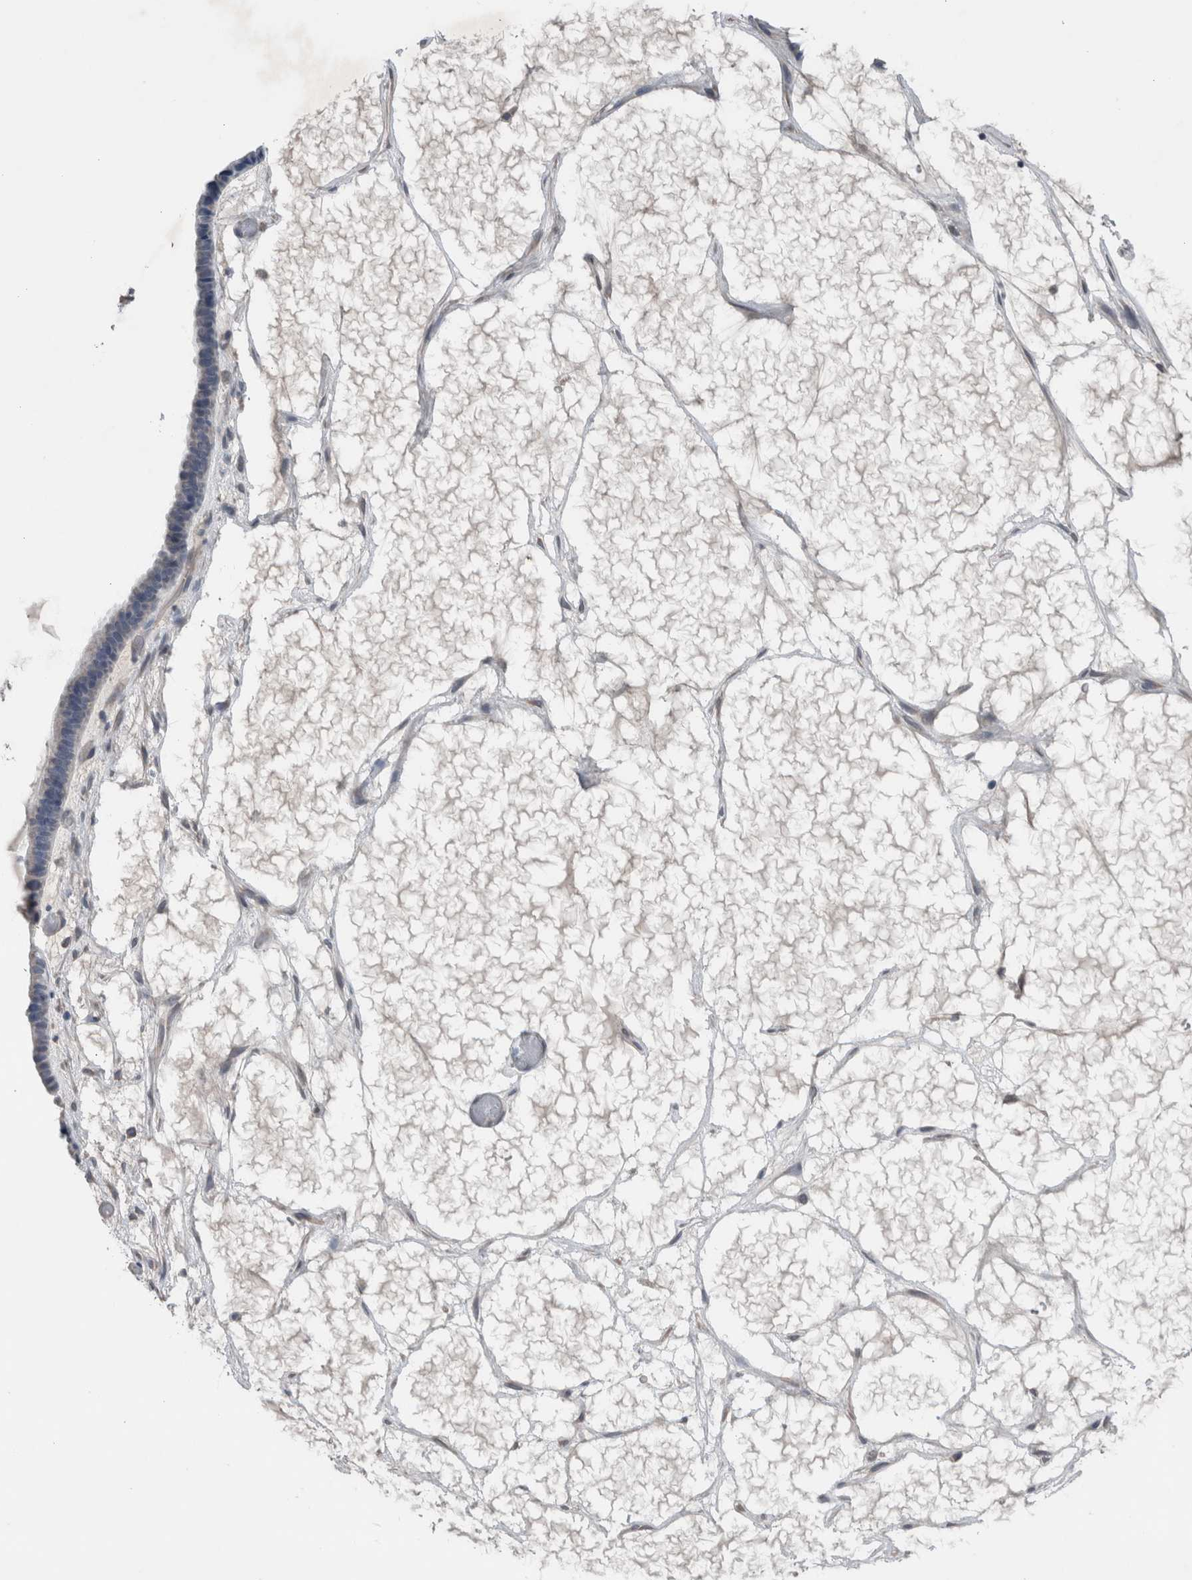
{"staining": {"intensity": "negative", "quantity": "none", "location": "none"}, "tissue": "ovarian cancer", "cell_type": "Tumor cells", "image_type": "cancer", "snomed": [{"axis": "morphology", "description": "Cystadenocarcinoma, serous, NOS"}, {"axis": "topography", "description": "Ovary"}], "caption": "Ovarian cancer (serous cystadenocarcinoma) was stained to show a protein in brown. There is no significant positivity in tumor cells.", "gene": "CRNN", "patient": {"sex": "female", "age": 56}}